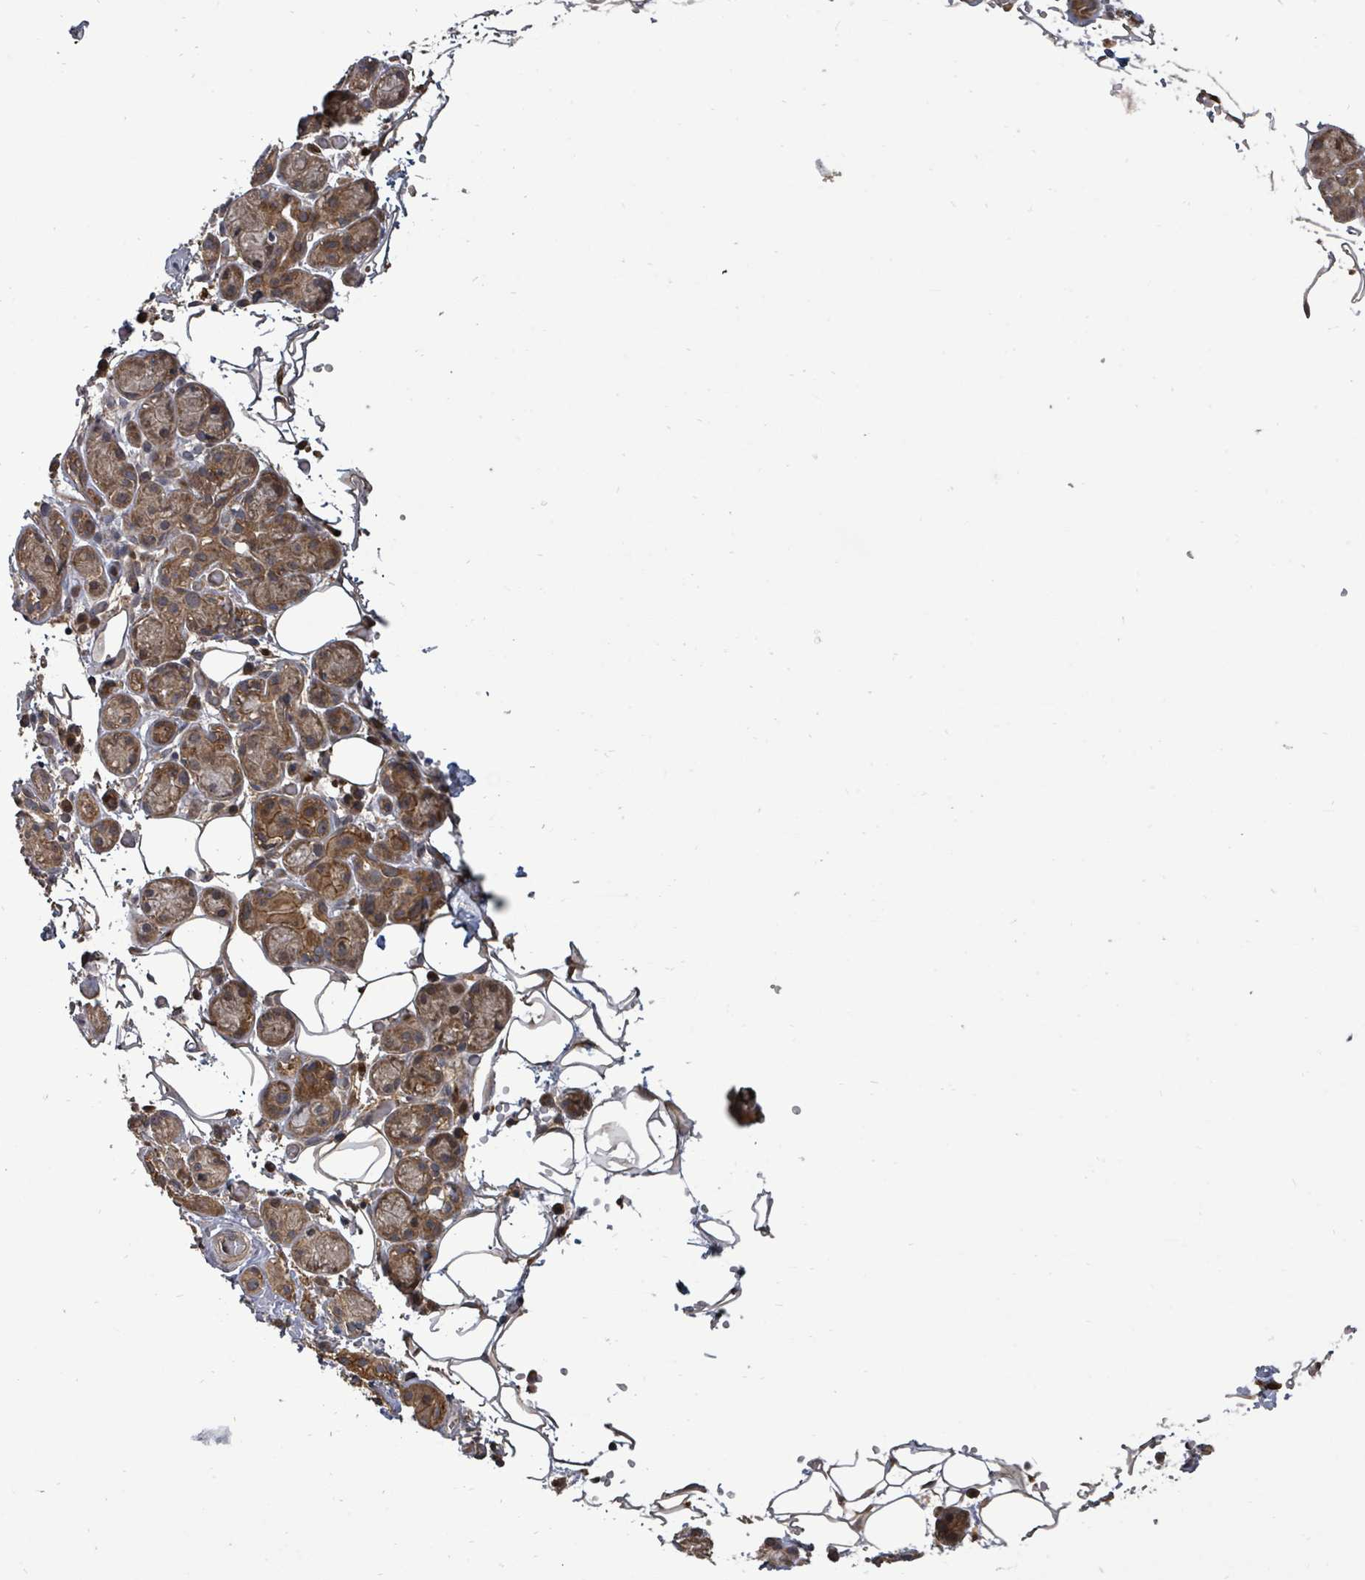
{"staining": {"intensity": "moderate", "quantity": "25%-75%", "location": "cytoplasmic/membranous"}, "tissue": "salivary gland", "cell_type": "Glandular cells", "image_type": "normal", "snomed": [{"axis": "morphology", "description": "Normal tissue, NOS"}, {"axis": "topography", "description": "Salivary gland"}], "caption": "Protein analysis of benign salivary gland shows moderate cytoplasmic/membranous staining in approximately 25%-75% of glandular cells. (DAB IHC, brown staining for protein, blue staining for nuclei).", "gene": "EIF3CL", "patient": {"sex": "male", "age": 82}}